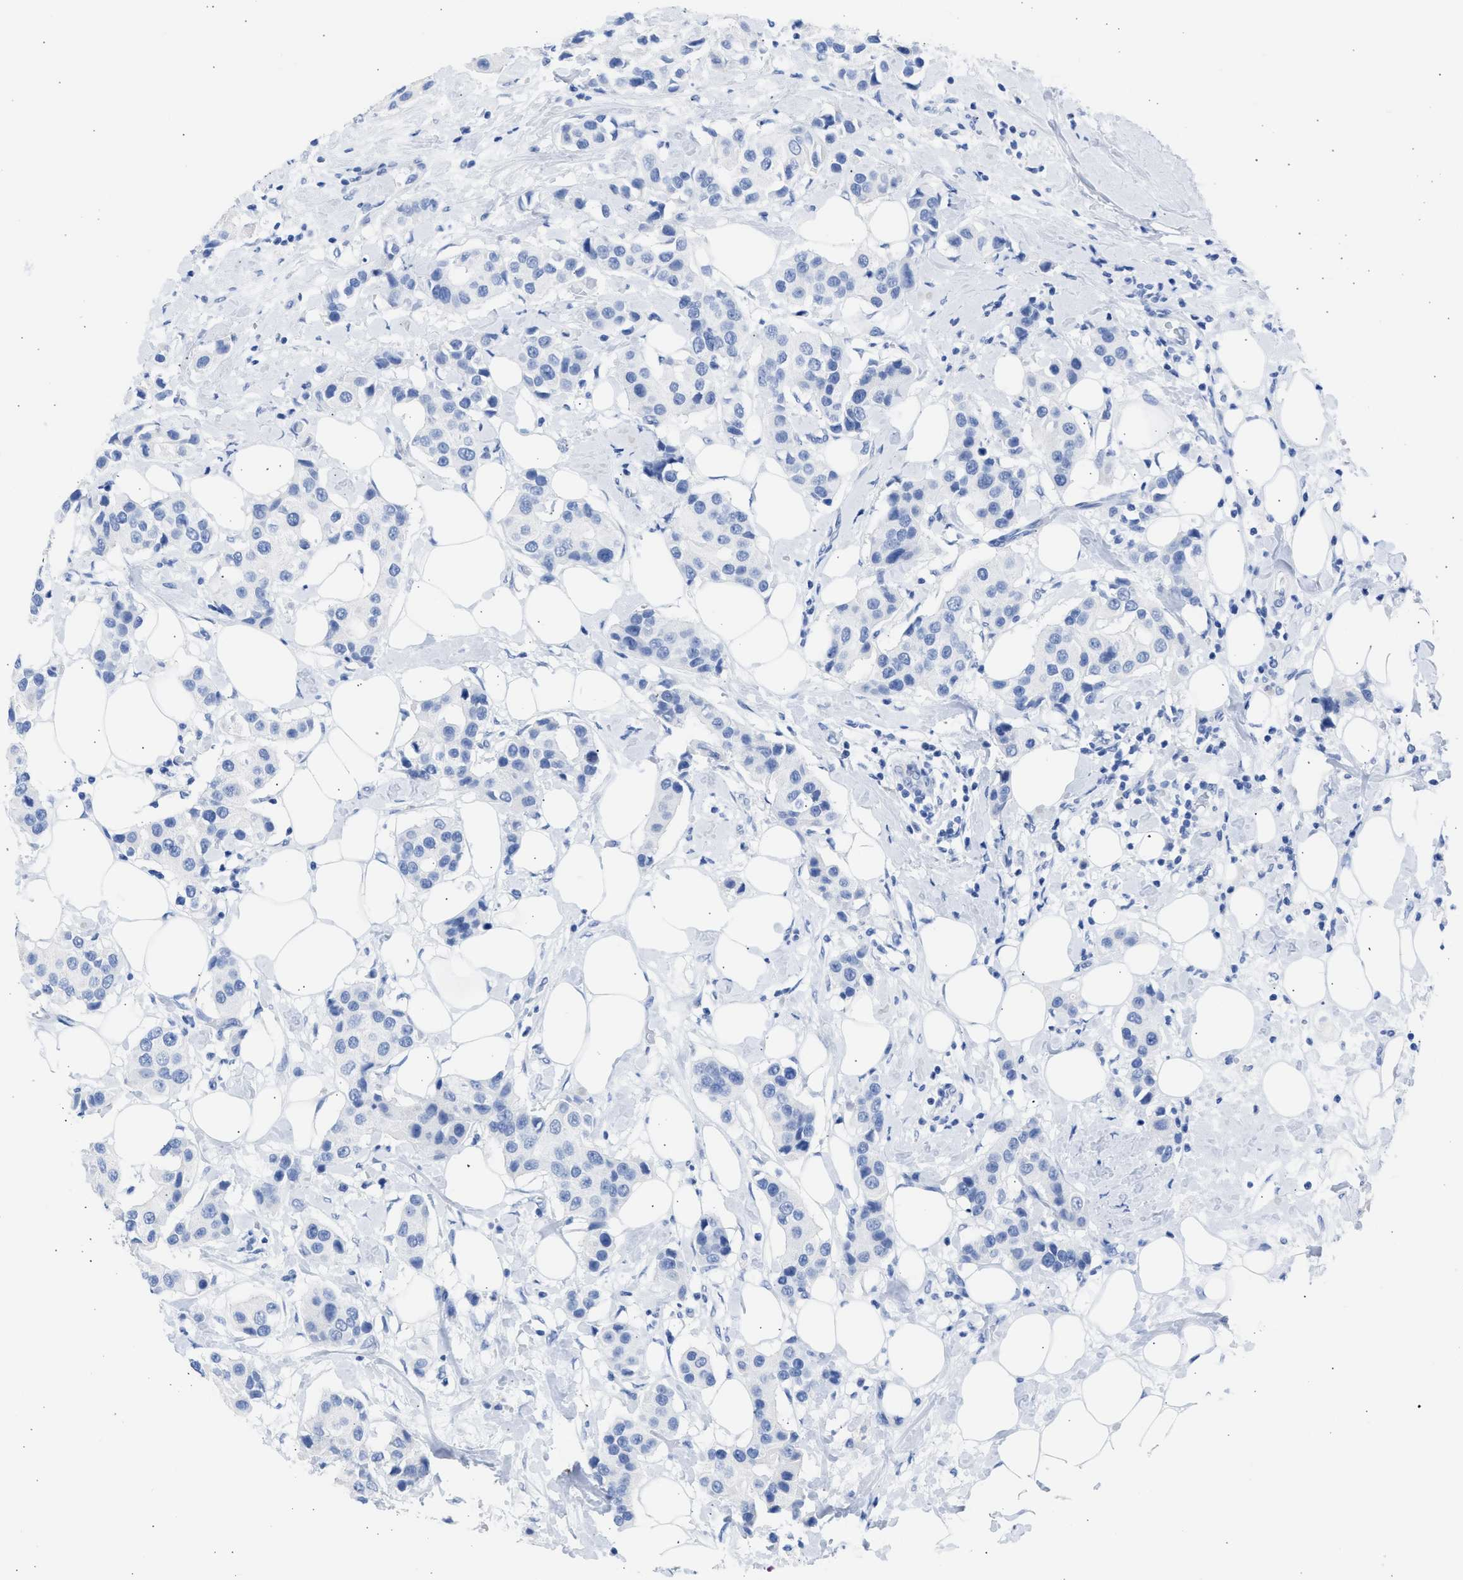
{"staining": {"intensity": "negative", "quantity": "none", "location": "none"}, "tissue": "breast cancer", "cell_type": "Tumor cells", "image_type": "cancer", "snomed": [{"axis": "morphology", "description": "Normal tissue, NOS"}, {"axis": "morphology", "description": "Duct carcinoma"}, {"axis": "topography", "description": "Breast"}], "caption": "The micrograph displays no significant positivity in tumor cells of breast cancer (invasive ductal carcinoma). The staining is performed using DAB brown chromogen with nuclei counter-stained in using hematoxylin.", "gene": "NCAM1", "patient": {"sex": "female", "age": 39}}